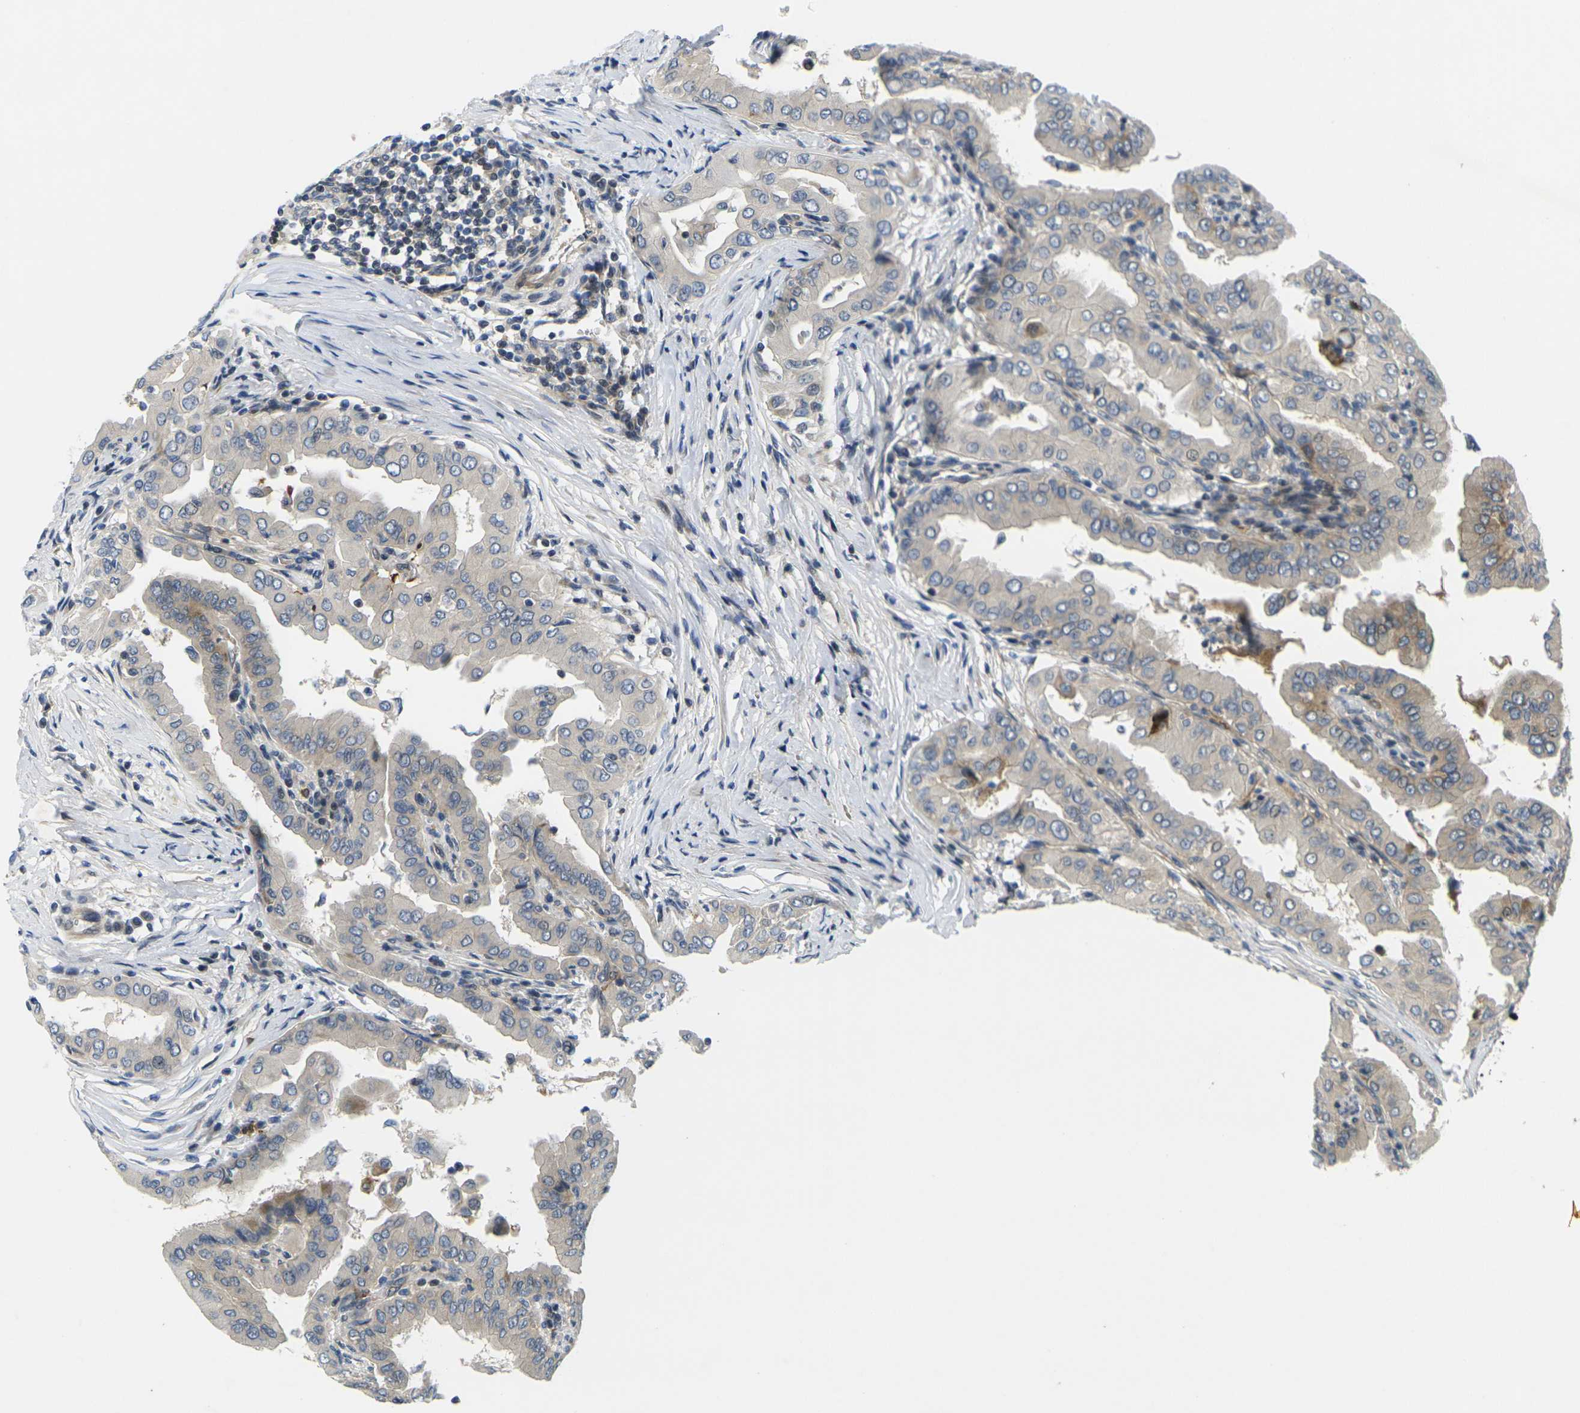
{"staining": {"intensity": "weak", "quantity": "<25%", "location": "cytoplasmic/membranous"}, "tissue": "thyroid cancer", "cell_type": "Tumor cells", "image_type": "cancer", "snomed": [{"axis": "morphology", "description": "Papillary adenocarcinoma, NOS"}, {"axis": "topography", "description": "Thyroid gland"}], "caption": "Immunohistochemistry (IHC) photomicrograph of human thyroid papillary adenocarcinoma stained for a protein (brown), which demonstrates no expression in tumor cells.", "gene": "ROBO2", "patient": {"sex": "male", "age": 33}}